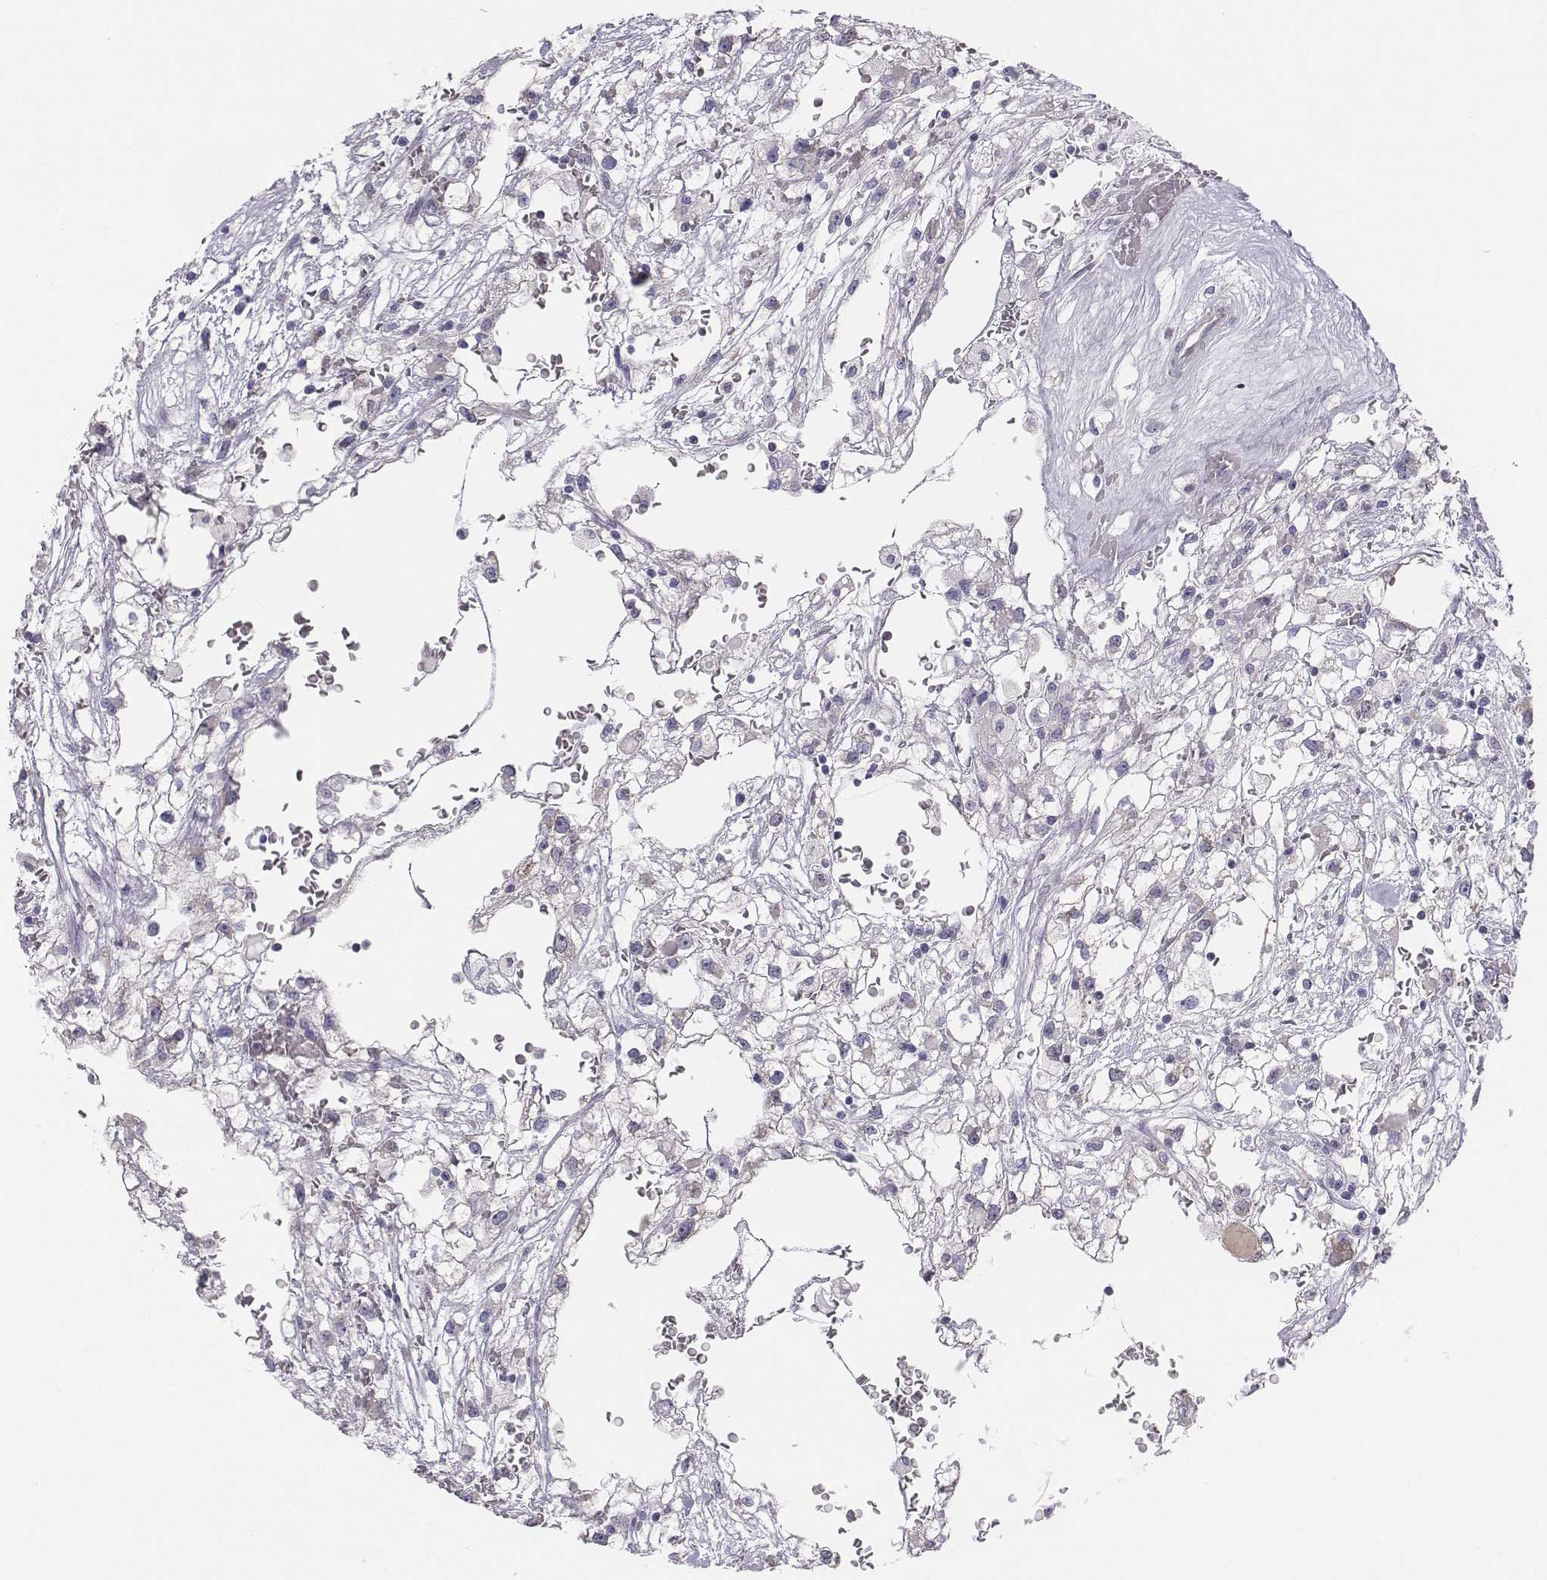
{"staining": {"intensity": "negative", "quantity": "none", "location": "none"}, "tissue": "renal cancer", "cell_type": "Tumor cells", "image_type": "cancer", "snomed": [{"axis": "morphology", "description": "Adenocarcinoma, NOS"}, {"axis": "topography", "description": "Kidney"}], "caption": "Tumor cells show no significant protein expression in renal adenocarcinoma.", "gene": "CHST14", "patient": {"sex": "male", "age": 59}}